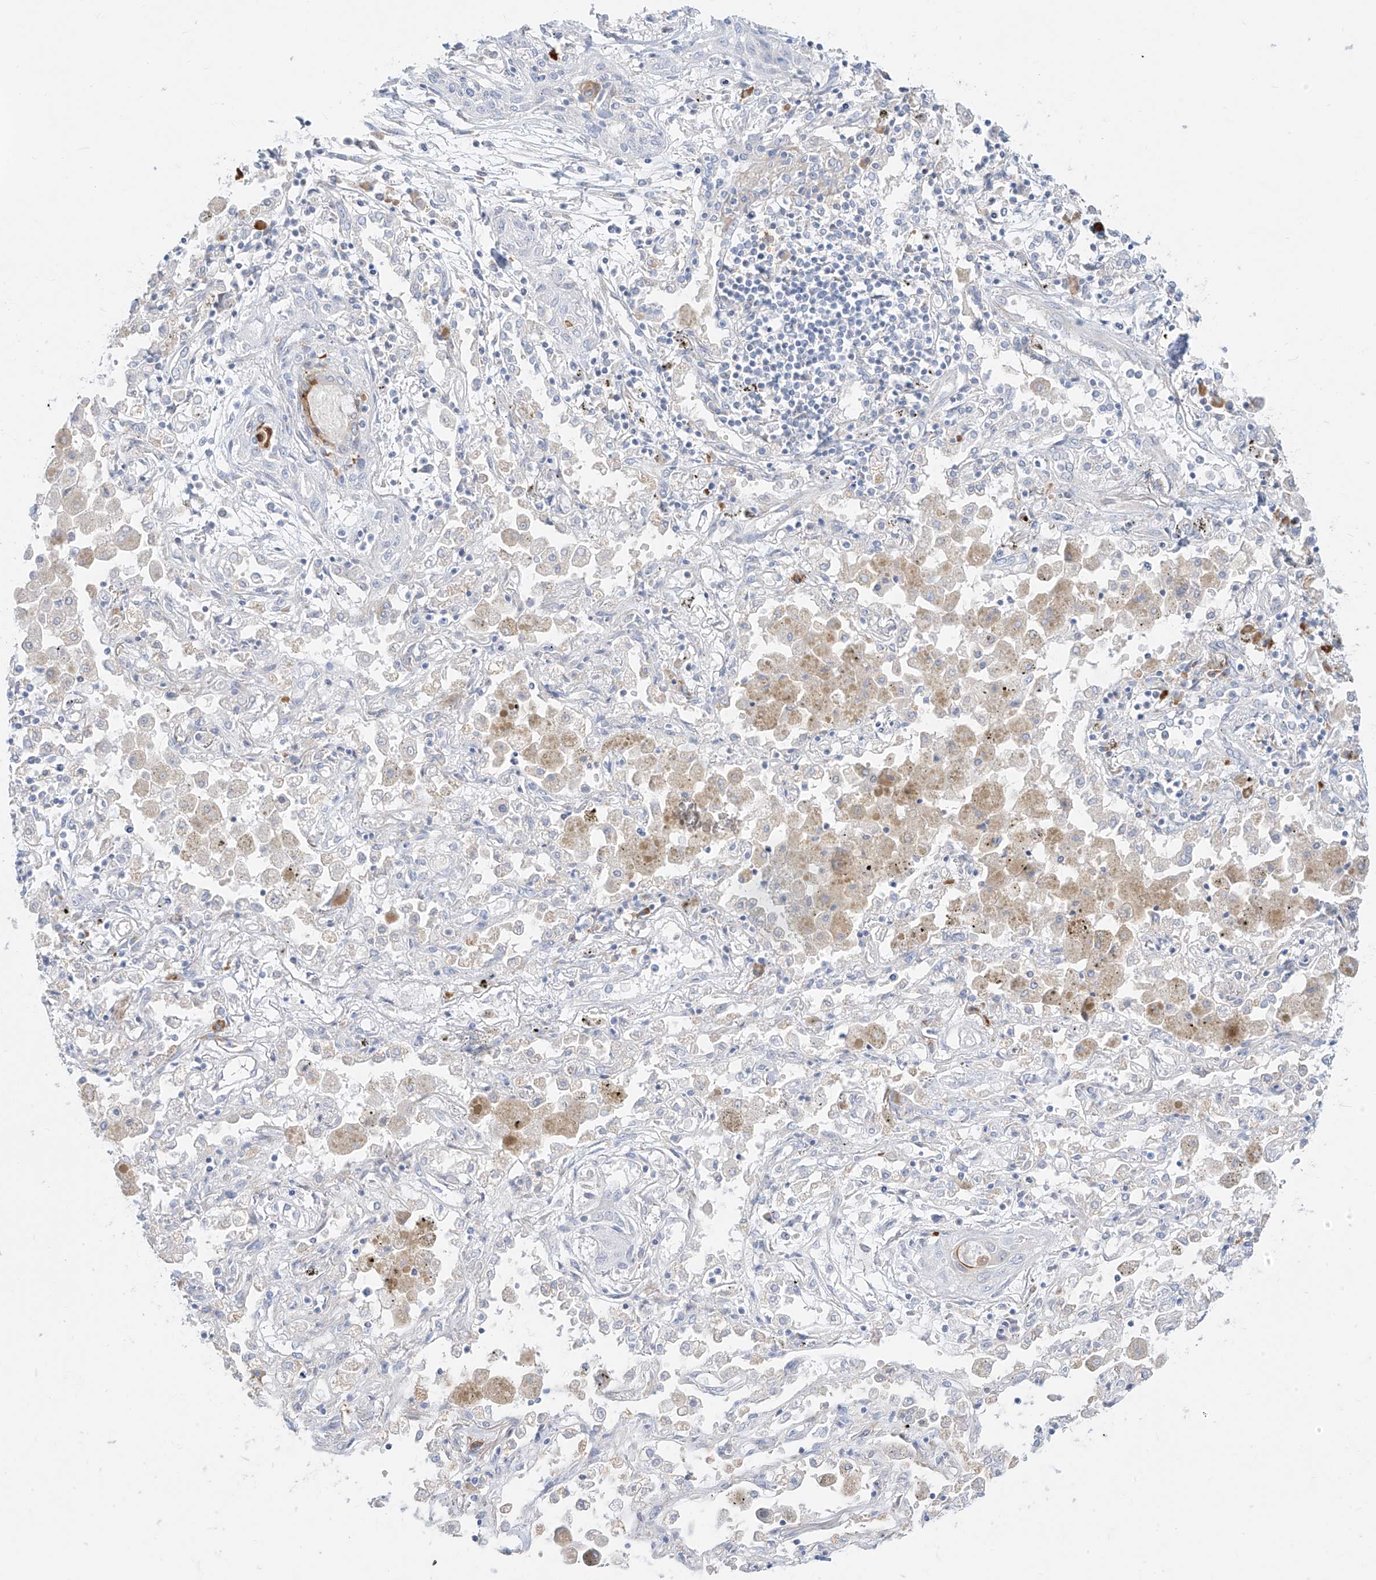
{"staining": {"intensity": "negative", "quantity": "none", "location": "none"}, "tissue": "lung cancer", "cell_type": "Tumor cells", "image_type": "cancer", "snomed": [{"axis": "morphology", "description": "Squamous cell carcinoma, NOS"}, {"axis": "topography", "description": "Lung"}], "caption": "This image is of lung squamous cell carcinoma stained with IHC to label a protein in brown with the nuclei are counter-stained blue. There is no positivity in tumor cells.", "gene": "SYTL3", "patient": {"sex": "female", "age": 47}}